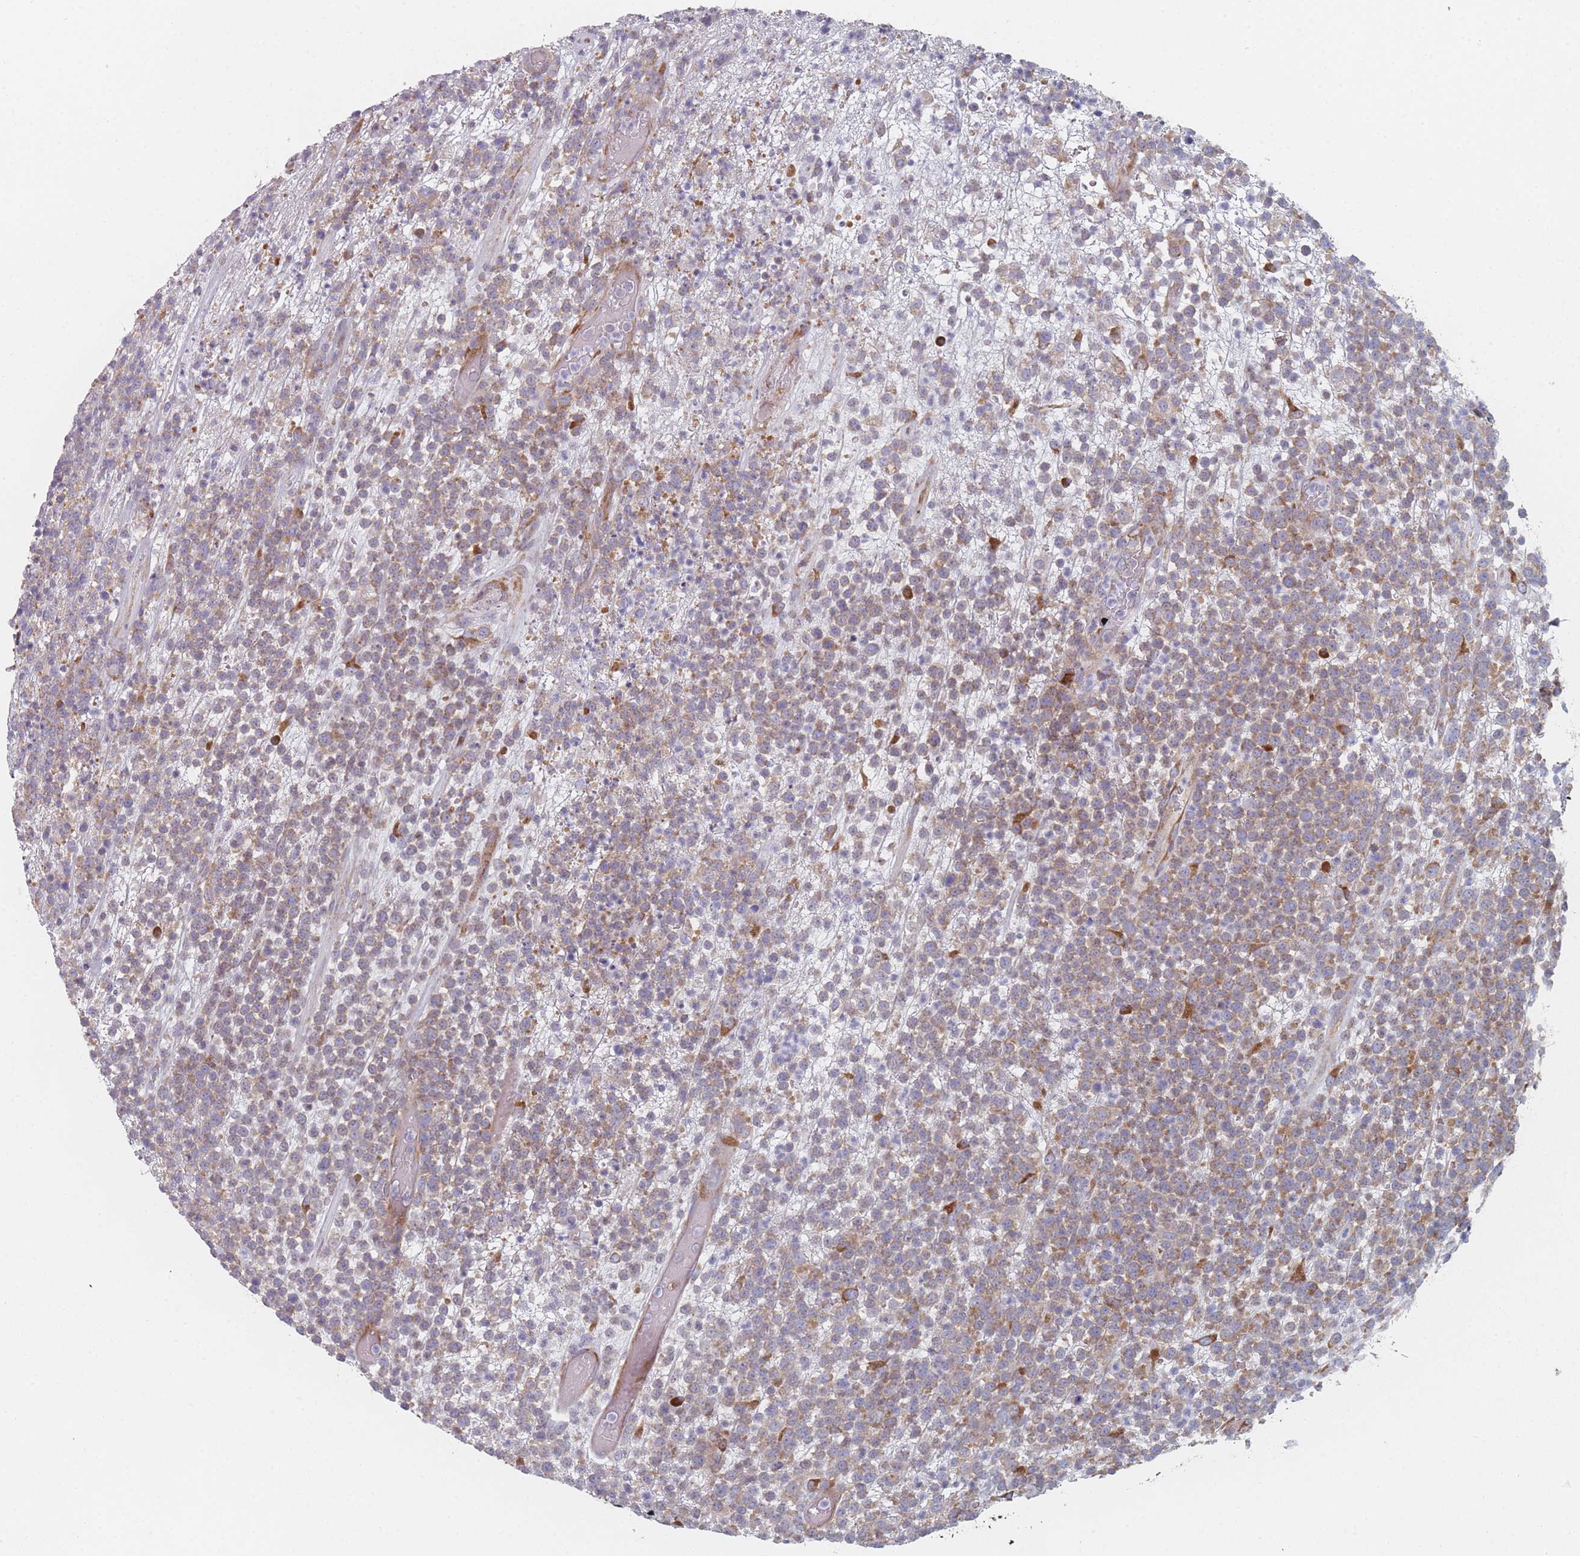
{"staining": {"intensity": "weak", "quantity": ">75%", "location": "cytoplasmic/membranous"}, "tissue": "lymphoma", "cell_type": "Tumor cells", "image_type": "cancer", "snomed": [{"axis": "morphology", "description": "Malignant lymphoma, non-Hodgkin's type, High grade"}, {"axis": "topography", "description": "Colon"}], "caption": "Tumor cells display low levels of weak cytoplasmic/membranous positivity in approximately >75% of cells in malignant lymphoma, non-Hodgkin's type (high-grade).", "gene": "CACNG5", "patient": {"sex": "female", "age": 53}}